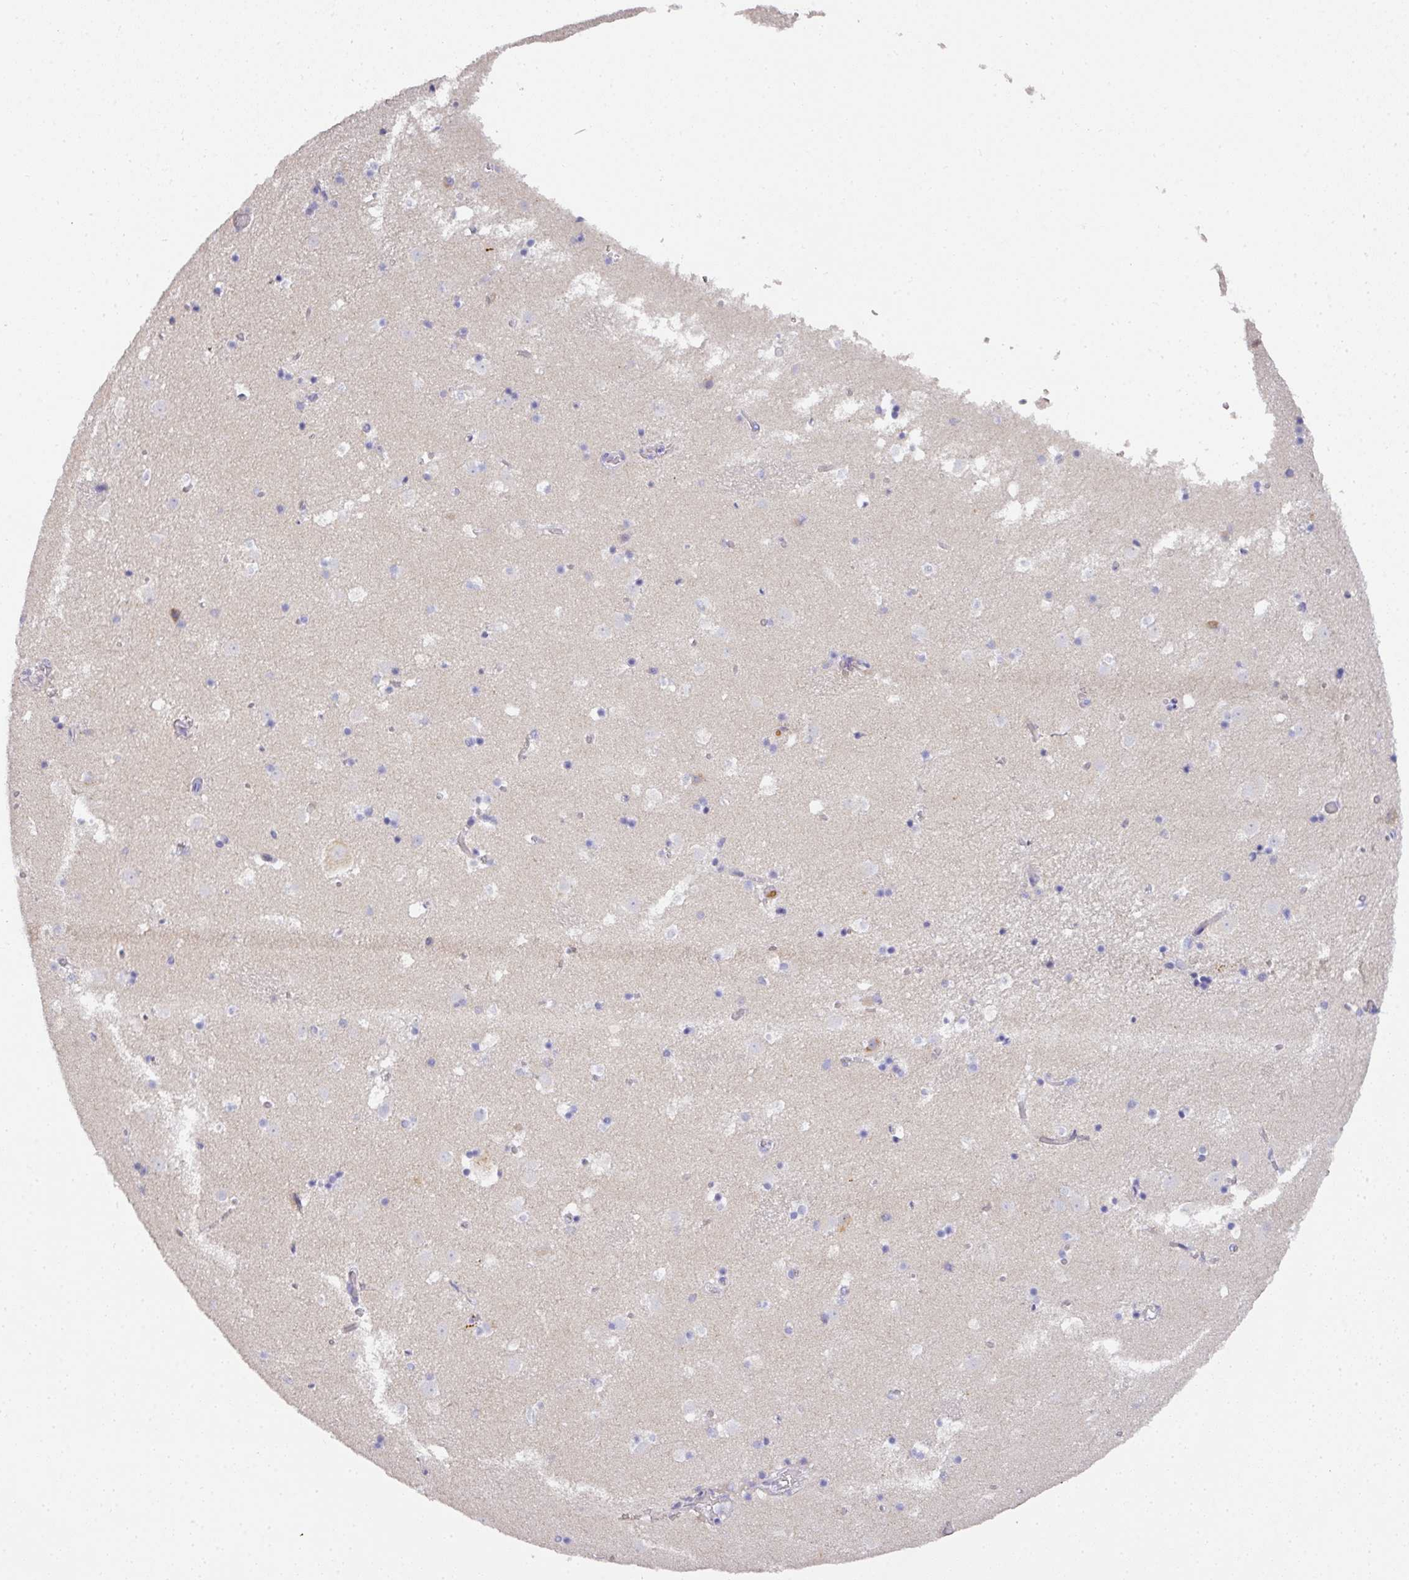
{"staining": {"intensity": "negative", "quantity": "none", "location": "none"}, "tissue": "caudate", "cell_type": "Glial cells", "image_type": "normal", "snomed": [{"axis": "morphology", "description": "Normal tissue, NOS"}, {"axis": "topography", "description": "Lateral ventricle wall"}], "caption": "Immunohistochemistry (IHC) photomicrograph of normal caudate stained for a protein (brown), which exhibits no expression in glial cells. (Immunohistochemistry, brightfield microscopy, high magnification).", "gene": "HHEX", "patient": {"sex": "male", "age": 25}}